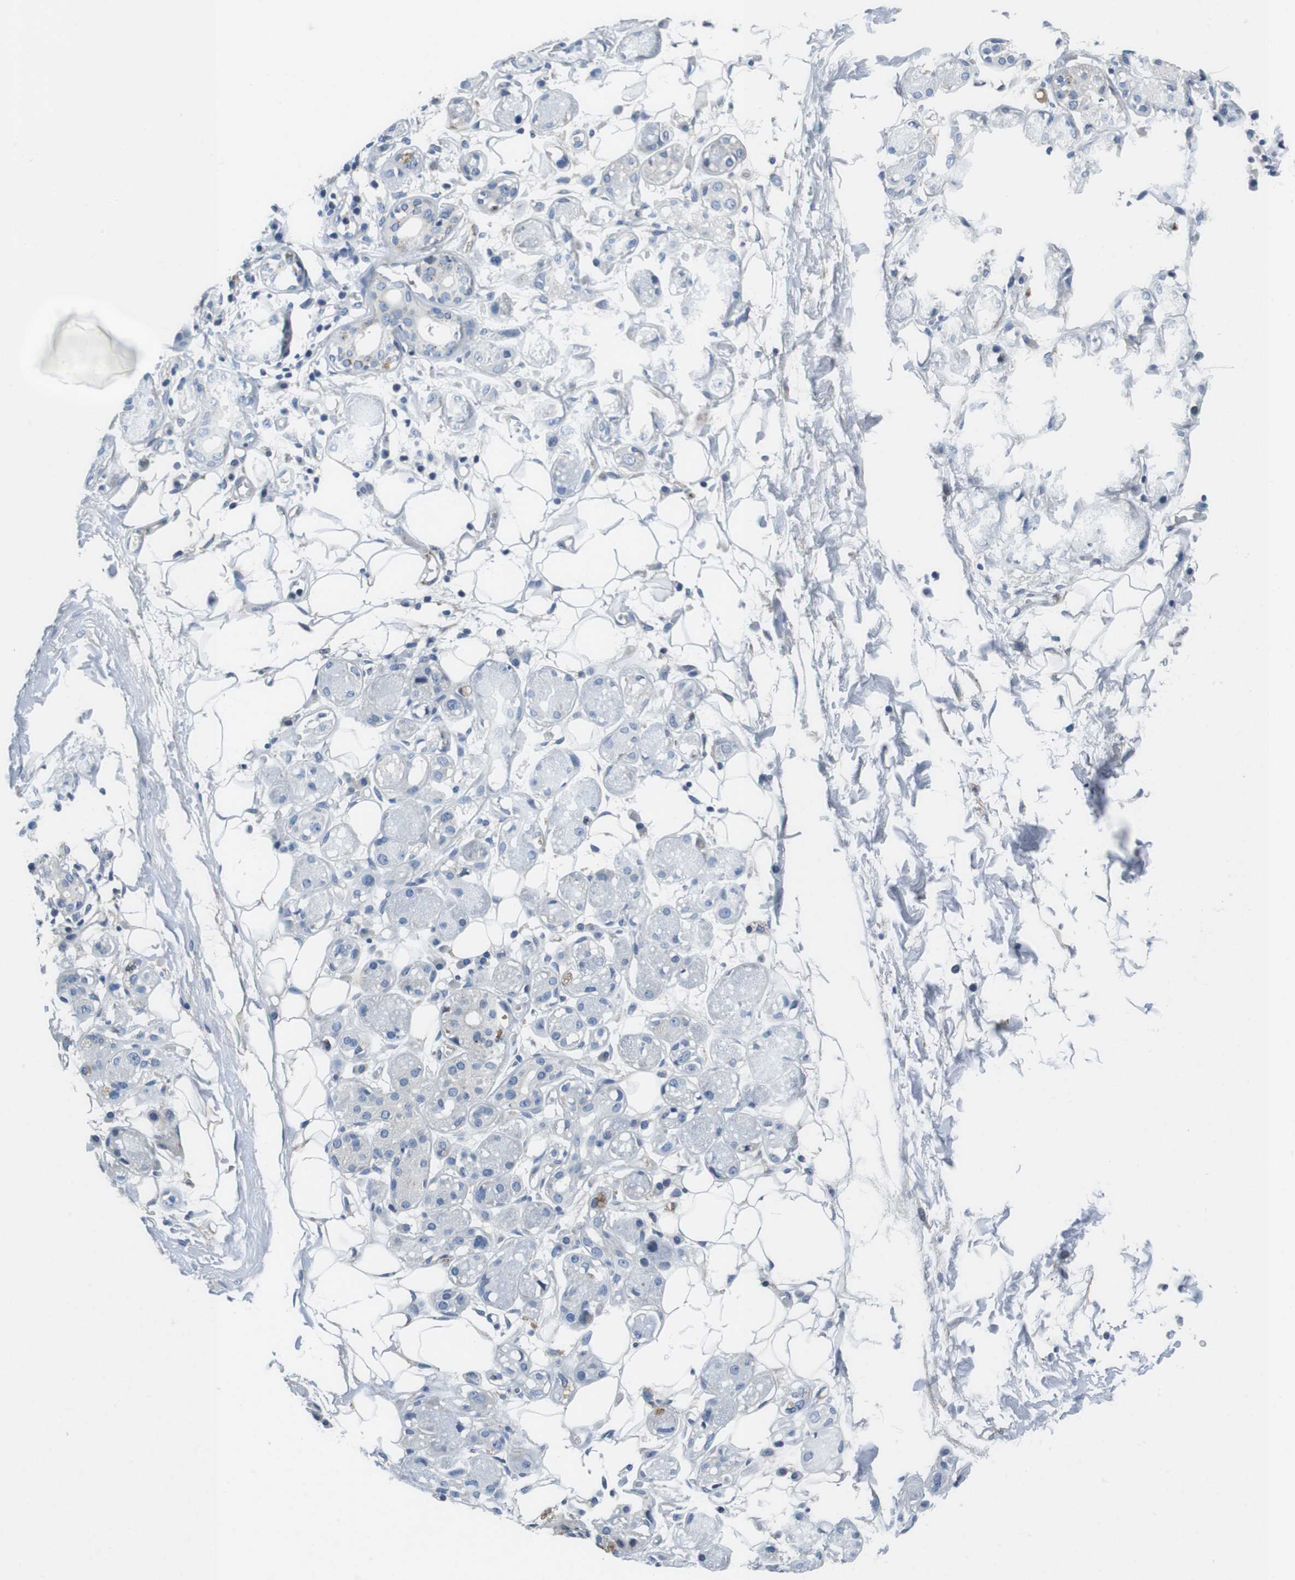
{"staining": {"intensity": "negative", "quantity": "none", "location": "none"}, "tissue": "adipose tissue", "cell_type": "Adipocytes", "image_type": "normal", "snomed": [{"axis": "morphology", "description": "Normal tissue, NOS"}, {"axis": "morphology", "description": "Inflammation, NOS"}, {"axis": "topography", "description": "Vascular tissue"}, {"axis": "topography", "description": "Salivary gland"}], "caption": "This is a histopathology image of IHC staining of unremarkable adipose tissue, which shows no expression in adipocytes.", "gene": "KCNJ5", "patient": {"sex": "female", "age": 75}}